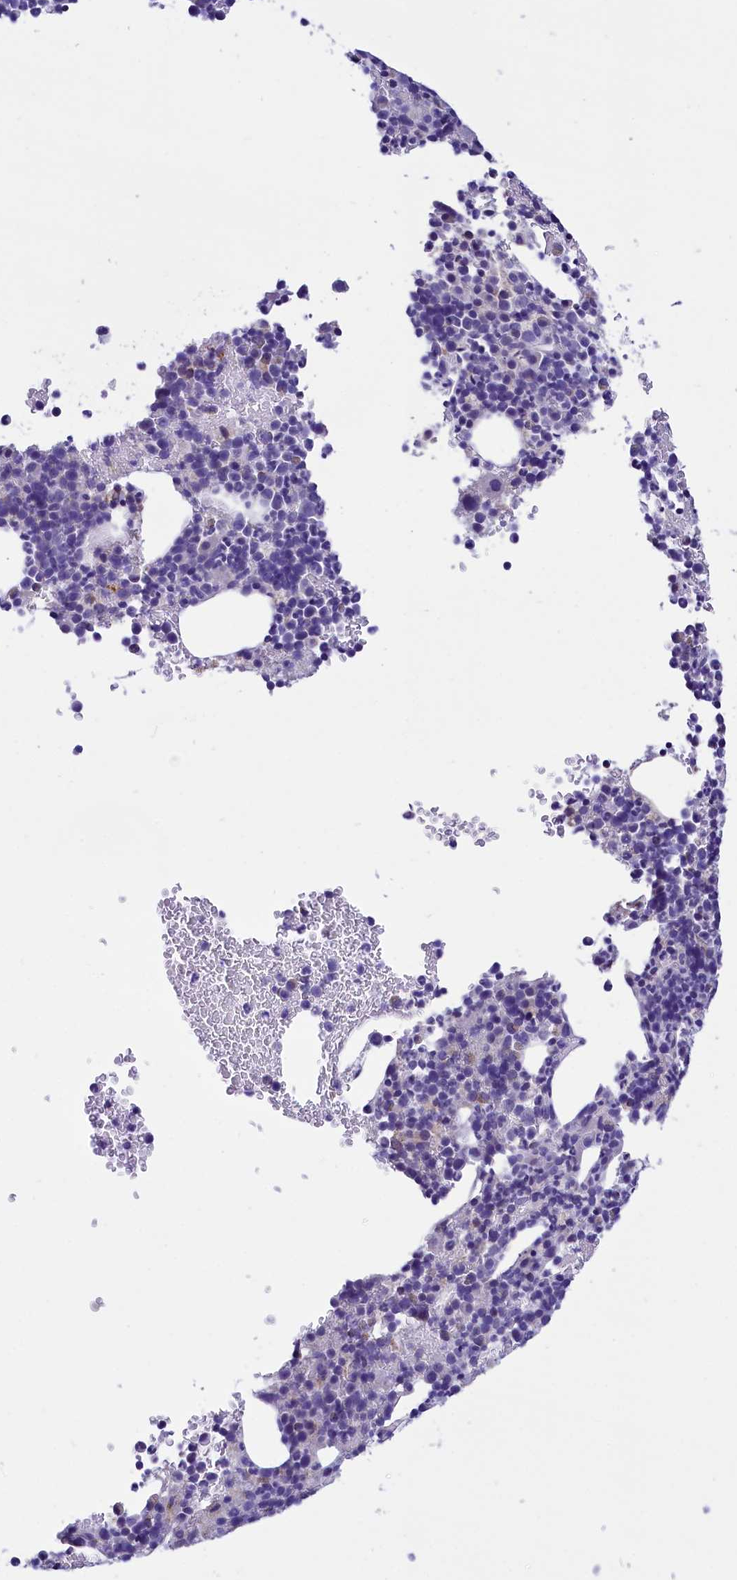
{"staining": {"intensity": "negative", "quantity": "none", "location": "none"}, "tissue": "bone marrow", "cell_type": "Hematopoietic cells", "image_type": "normal", "snomed": [{"axis": "morphology", "description": "Normal tissue, NOS"}, {"axis": "topography", "description": "Bone marrow"}], "caption": "Human bone marrow stained for a protein using immunohistochemistry (IHC) shows no staining in hematopoietic cells.", "gene": "ABAT", "patient": {"sex": "female", "age": 82}}